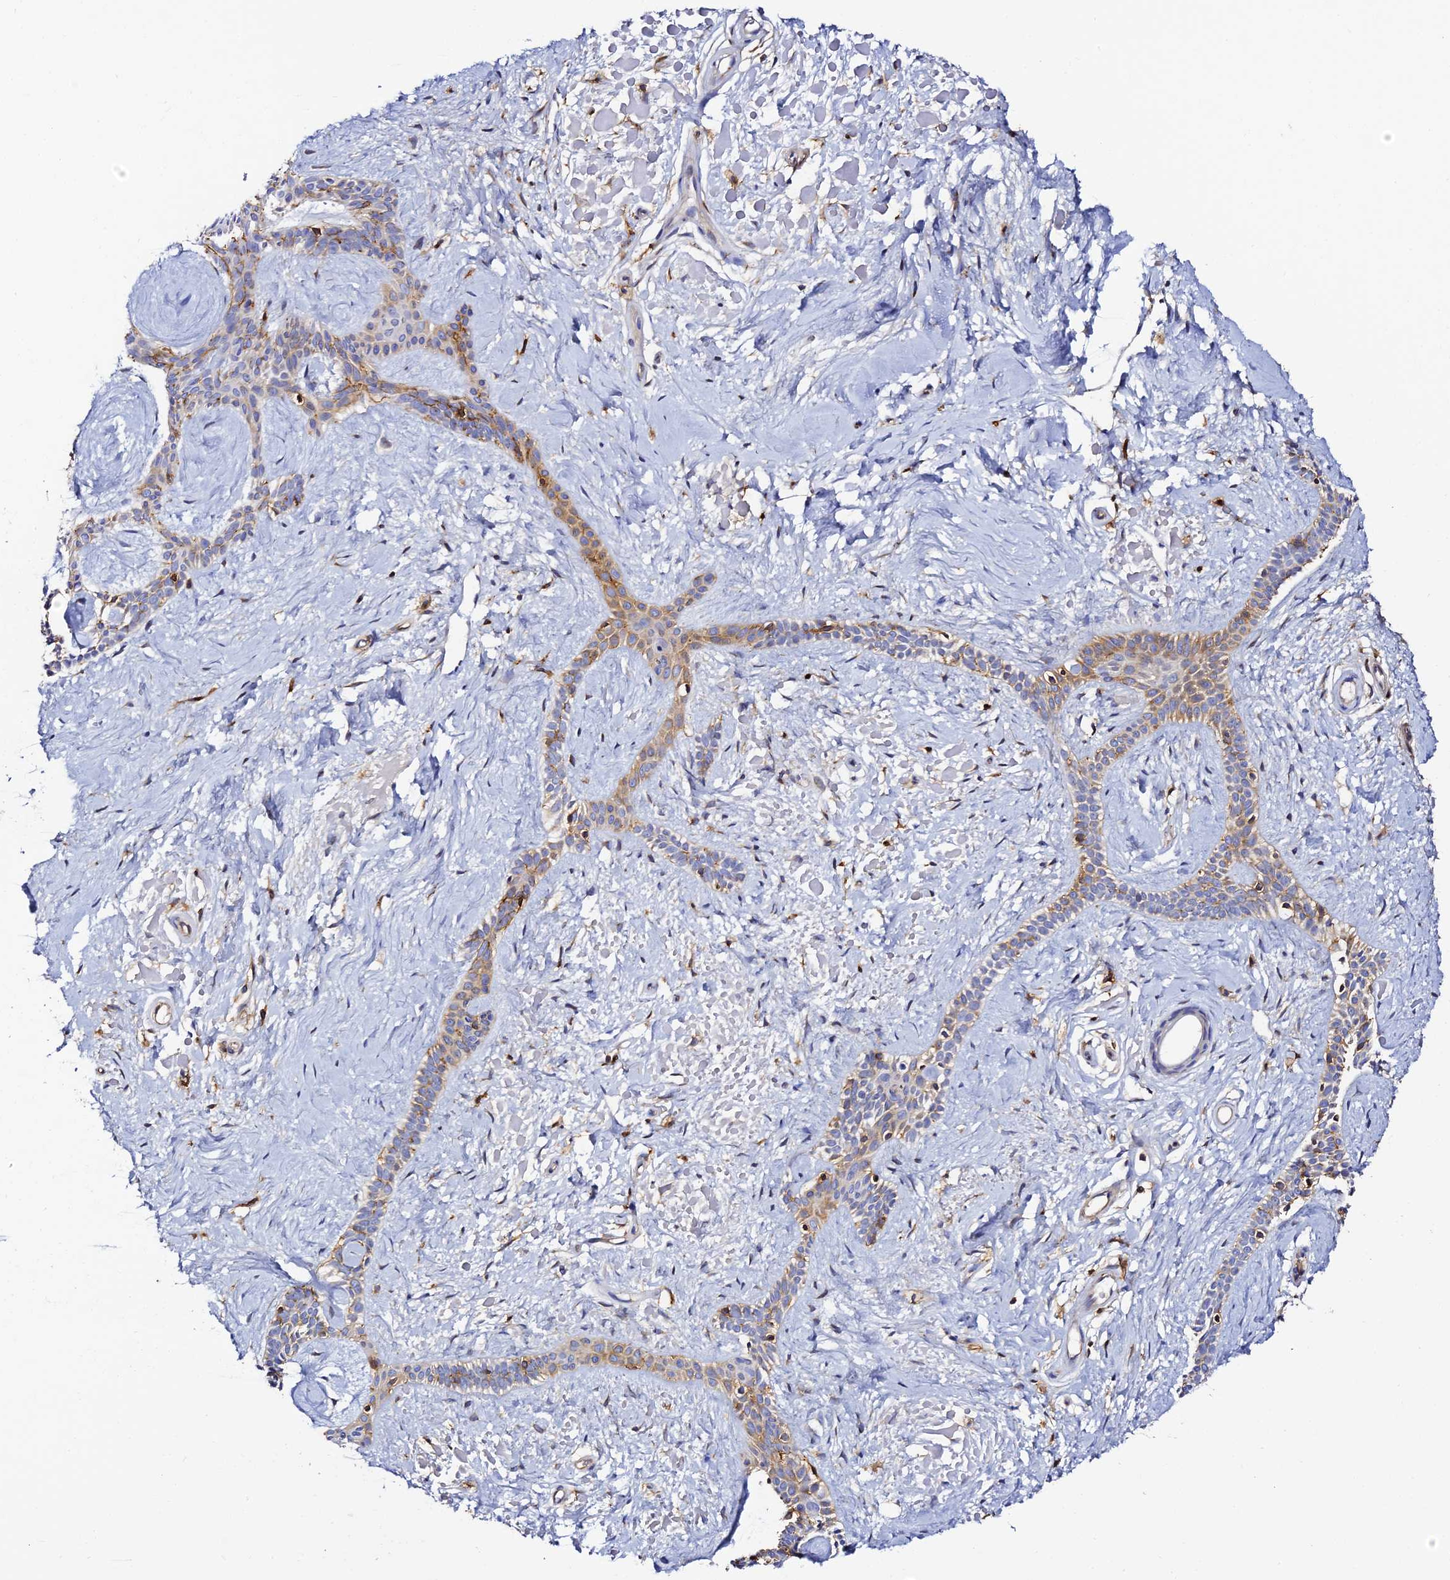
{"staining": {"intensity": "moderate", "quantity": "25%-75%", "location": "cytoplasmic/membranous"}, "tissue": "skin cancer", "cell_type": "Tumor cells", "image_type": "cancer", "snomed": [{"axis": "morphology", "description": "Basal cell carcinoma"}, {"axis": "topography", "description": "Skin"}], "caption": "The immunohistochemical stain shows moderate cytoplasmic/membranous positivity in tumor cells of skin basal cell carcinoma tissue.", "gene": "TRPV2", "patient": {"sex": "male", "age": 78}}